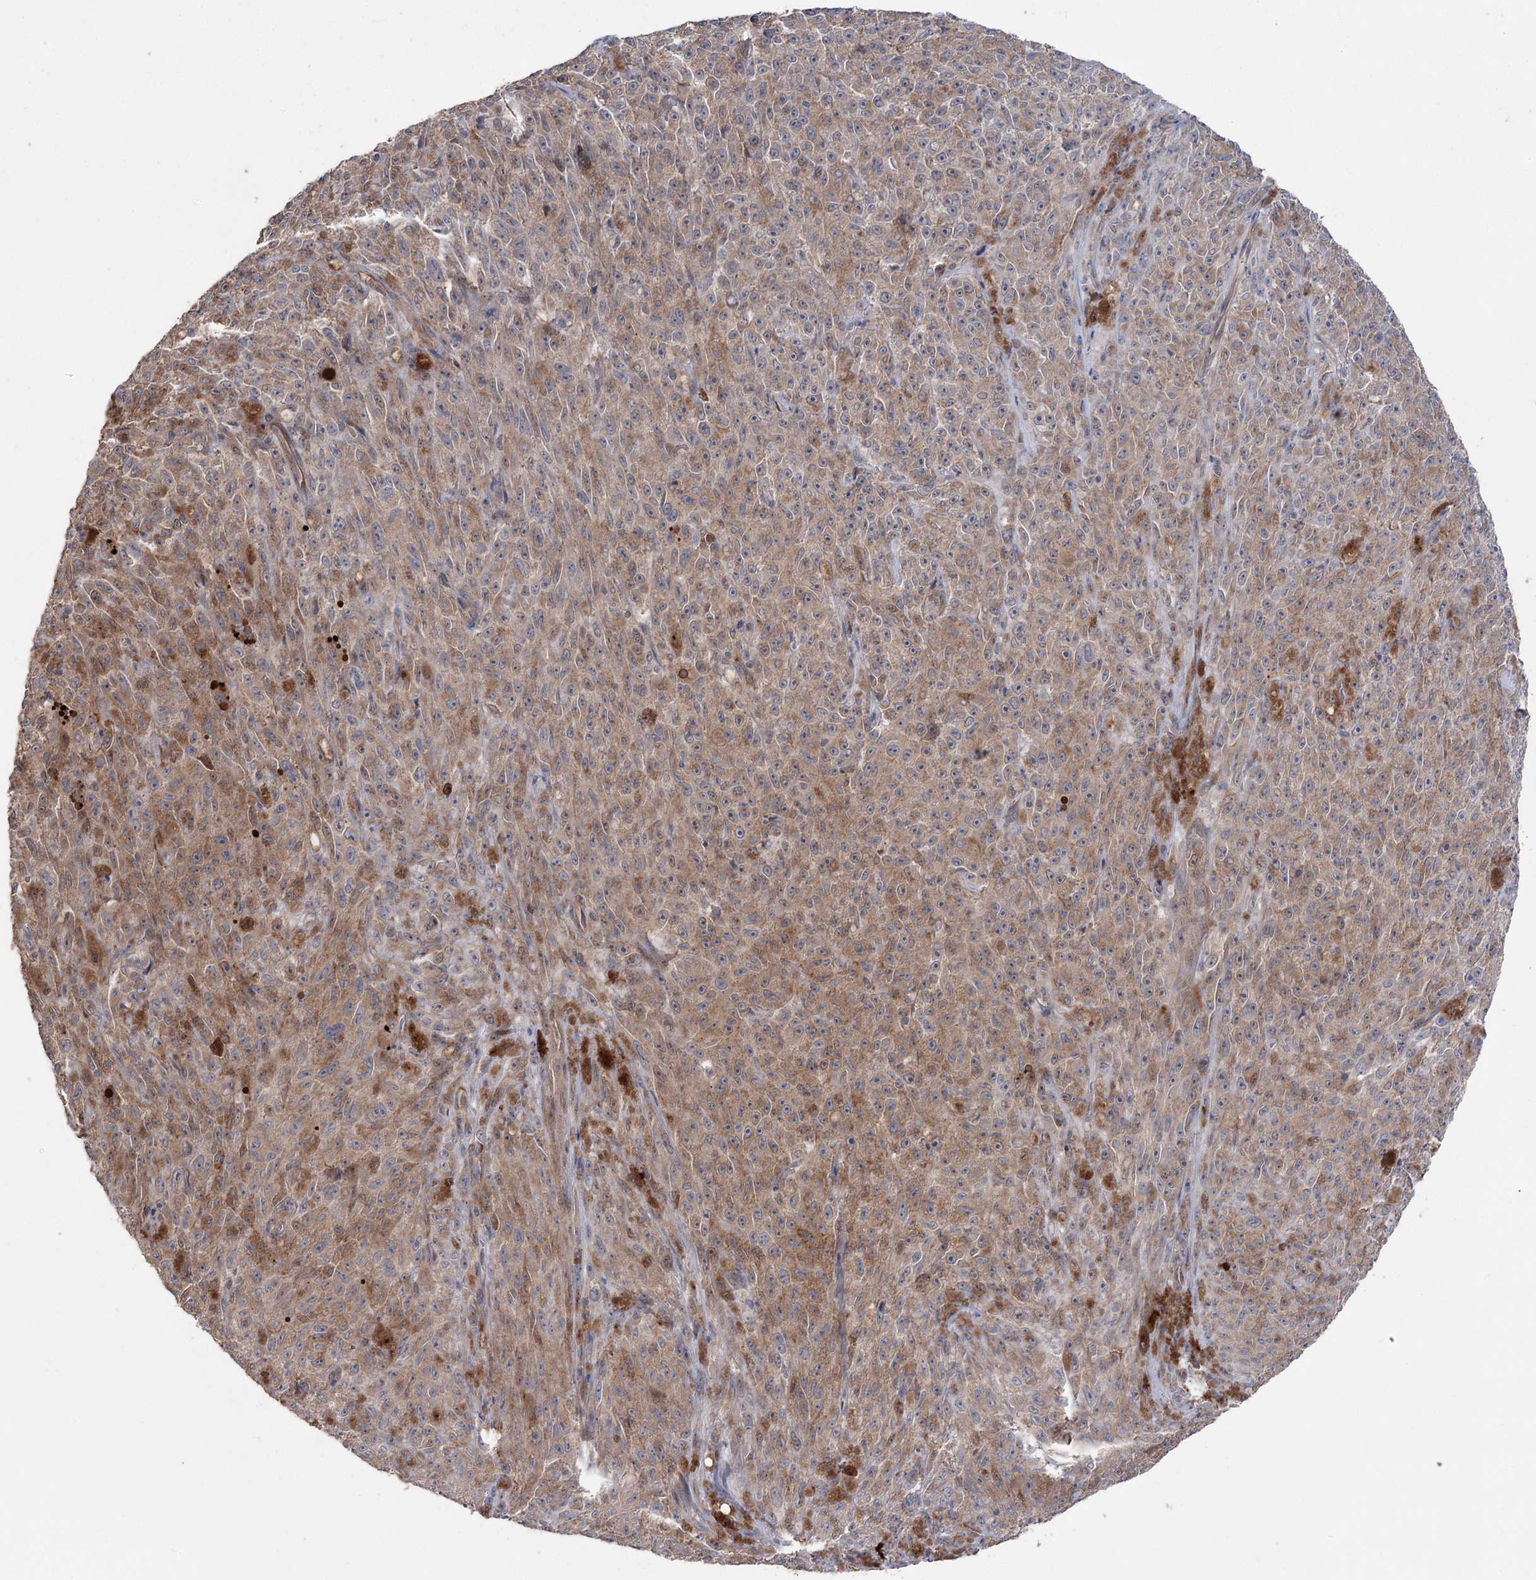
{"staining": {"intensity": "moderate", "quantity": ">75%", "location": "cytoplasmic/membranous"}, "tissue": "melanoma", "cell_type": "Tumor cells", "image_type": "cancer", "snomed": [{"axis": "morphology", "description": "Malignant melanoma, NOS"}, {"axis": "topography", "description": "Skin"}], "caption": "Immunohistochemistry of human malignant melanoma demonstrates medium levels of moderate cytoplasmic/membranous positivity in approximately >75% of tumor cells.", "gene": "OTUD1", "patient": {"sex": "female", "age": 82}}